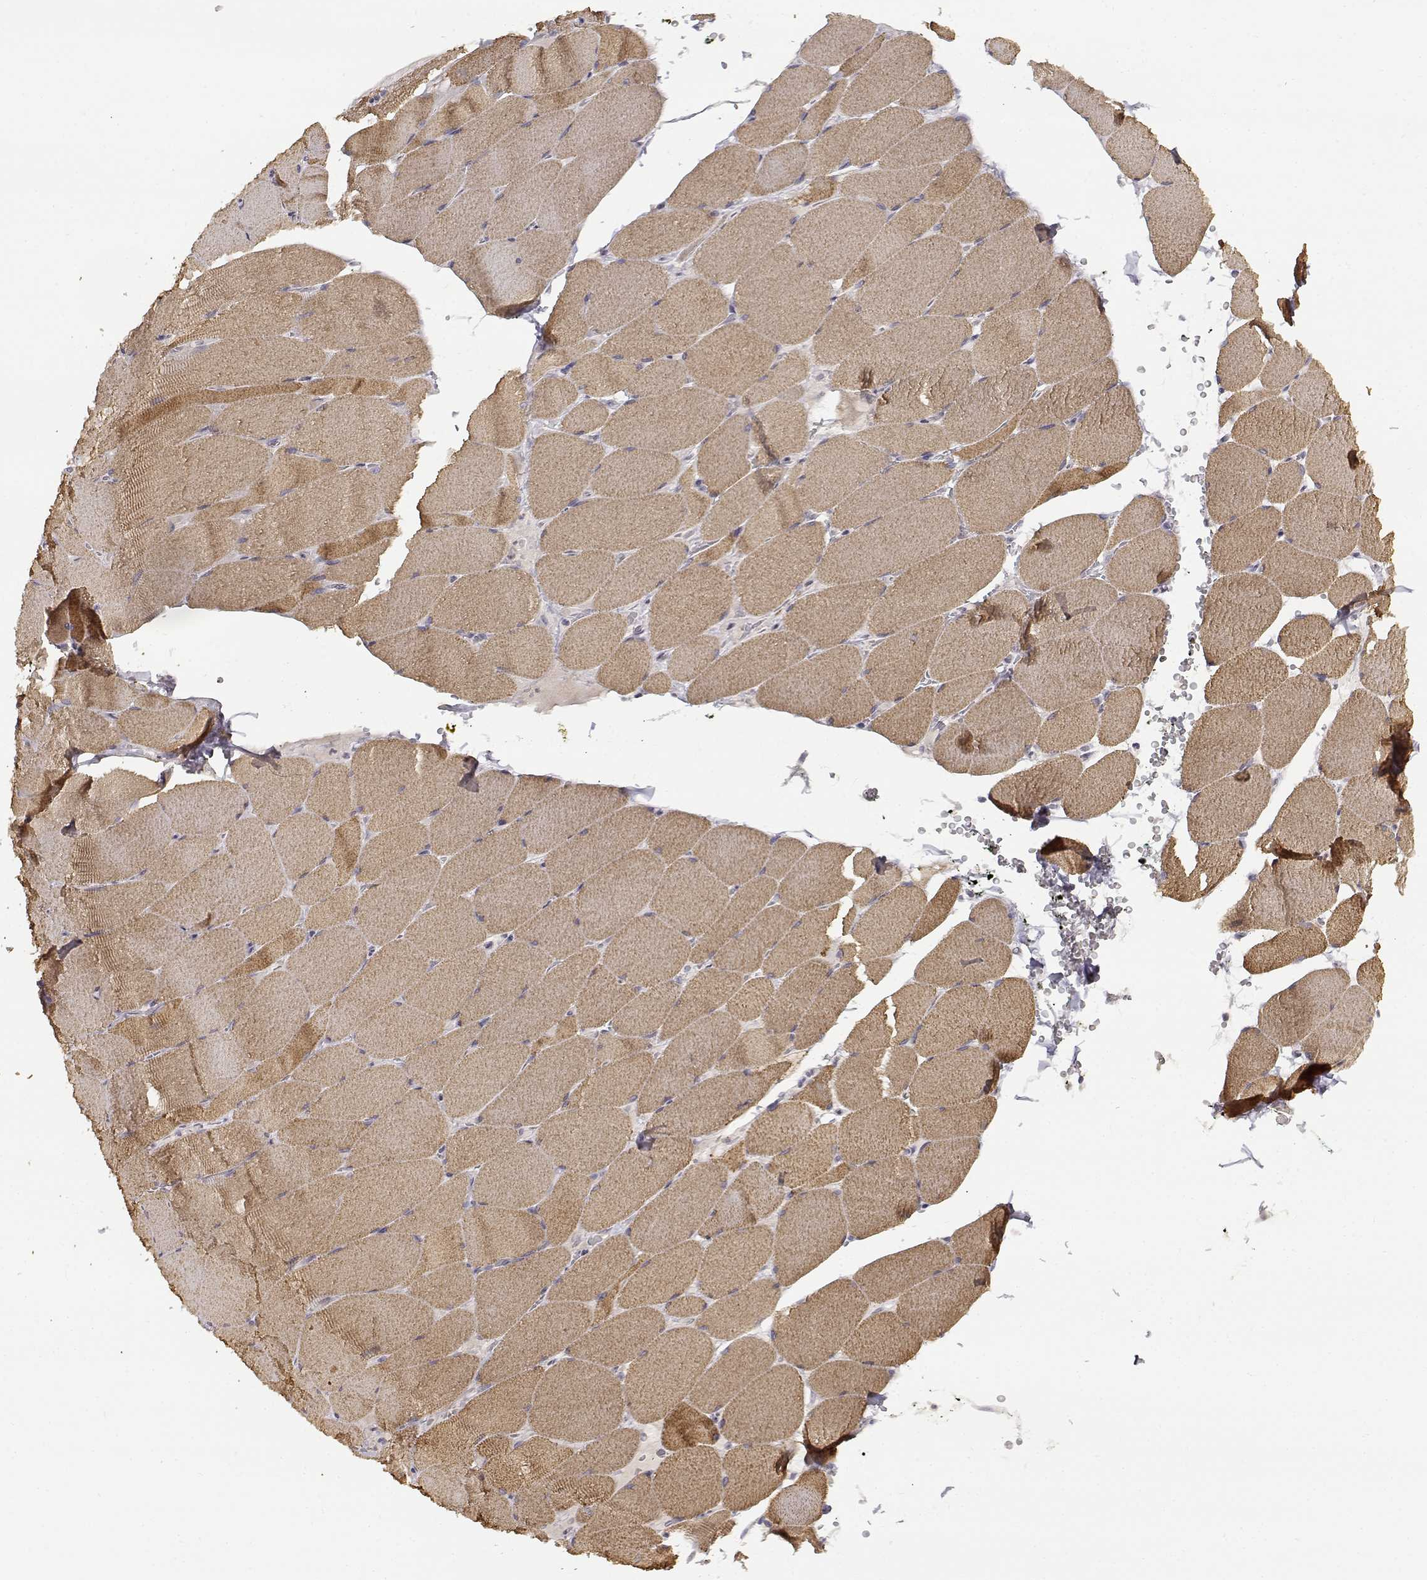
{"staining": {"intensity": "weak", "quantity": ">75%", "location": "cytoplasmic/membranous"}, "tissue": "skeletal muscle", "cell_type": "Myocytes", "image_type": "normal", "snomed": [{"axis": "morphology", "description": "Normal tissue, NOS"}, {"axis": "topography", "description": "Skeletal muscle"}], "caption": "This image displays benign skeletal muscle stained with immunohistochemistry to label a protein in brown. The cytoplasmic/membranous of myocytes show weak positivity for the protein. Nuclei are counter-stained blue.", "gene": "RHOXF2", "patient": {"sex": "male", "age": 56}}